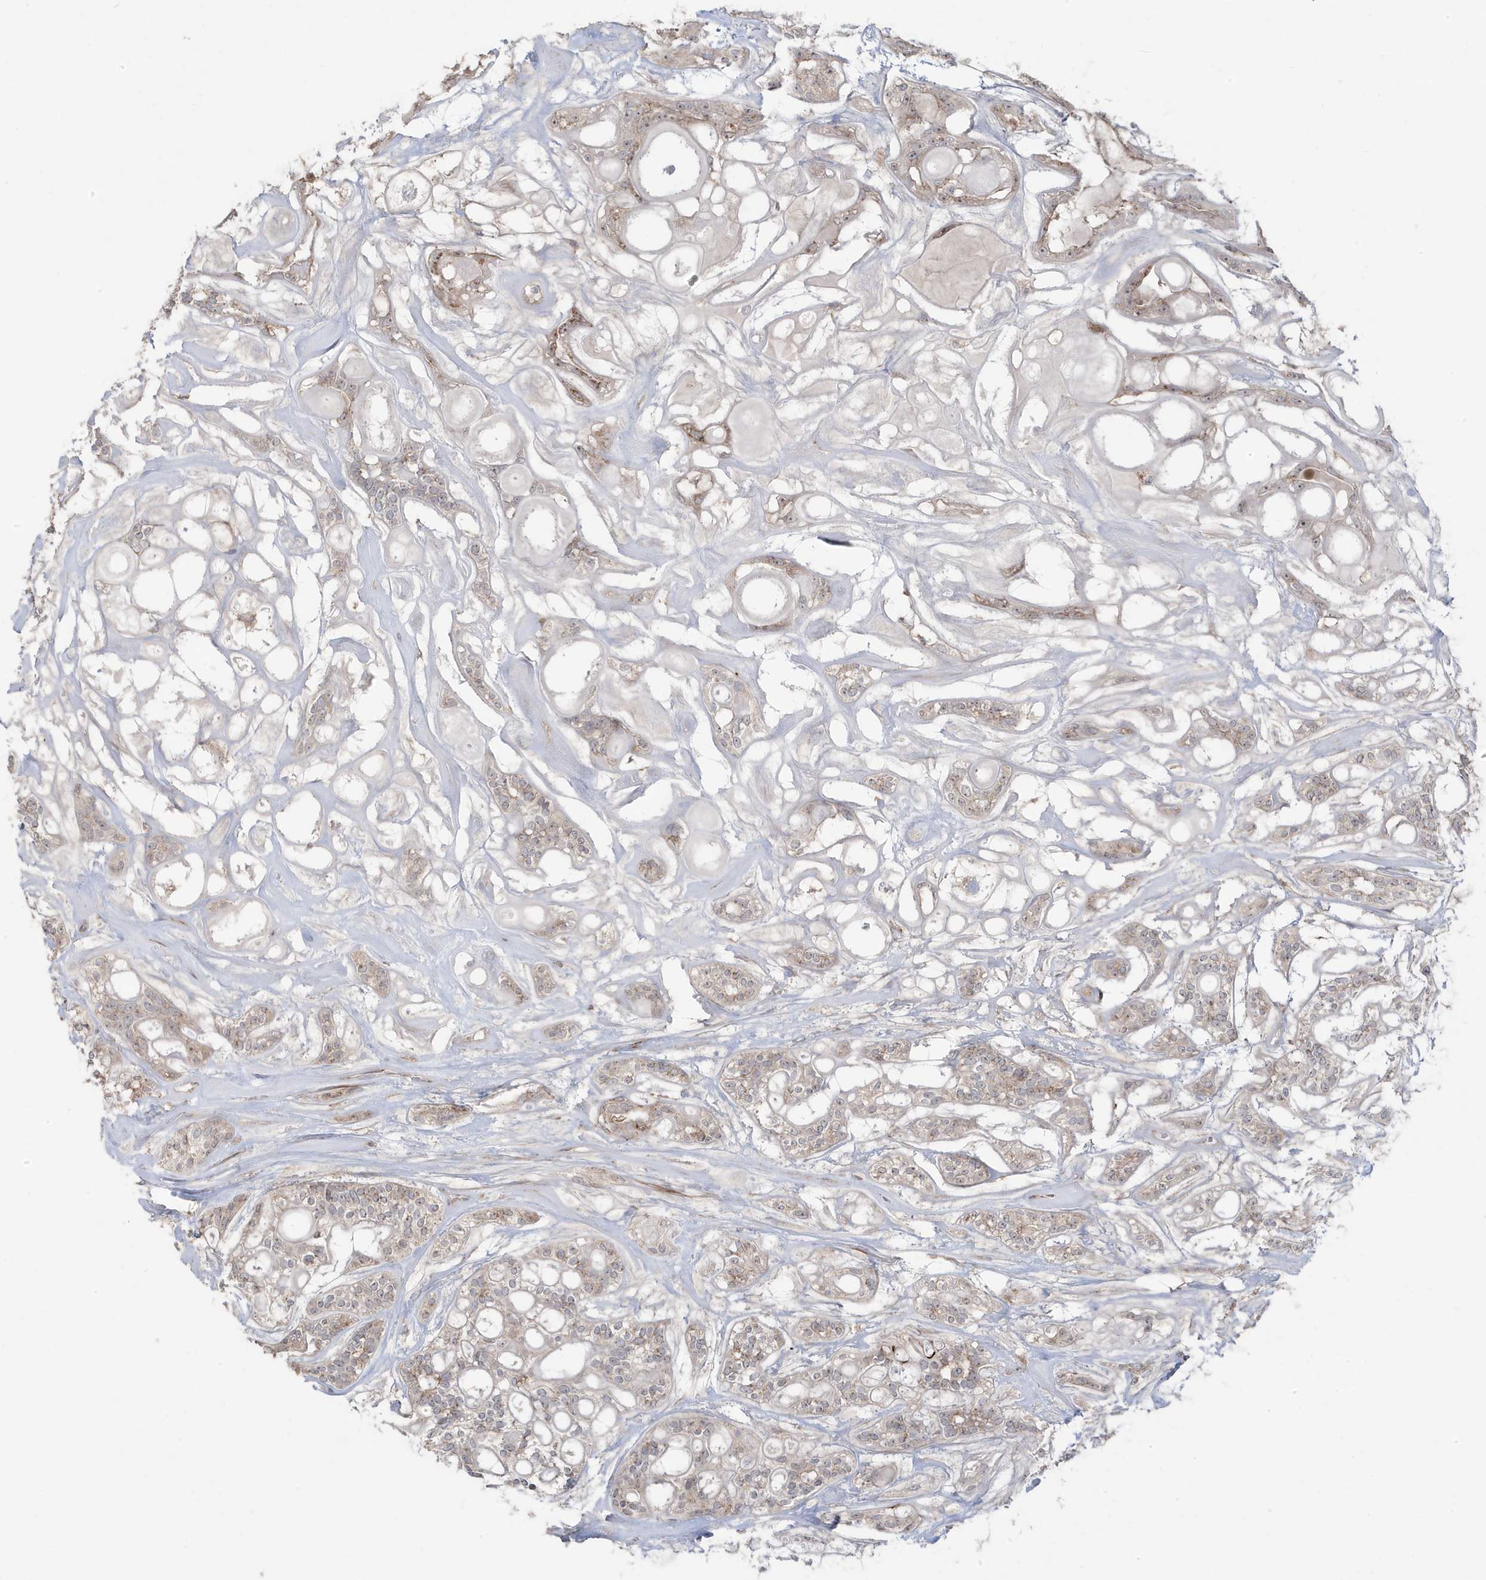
{"staining": {"intensity": "weak", "quantity": "<25%", "location": "cytoplasmic/membranous"}, "tissue": "head and neck cancer", "cell_type": "Tumor cells", "image_type": "cancer", "snomed": [{"axis": "morphology", "description": "Adenocarcinoma, NOS"}, {"axis": "topography", "description": "Head-Neck"}], "caption": "IHC photomicrograph of neoplastic tissue: head and neck cancer (adenocarcinoma) stained with DAB (3,3'-diaminobenzidine) shows no significant protein expression in tumor cells.", "gene": "CETN3", "patient": {"sex": "male", "age": 66}}